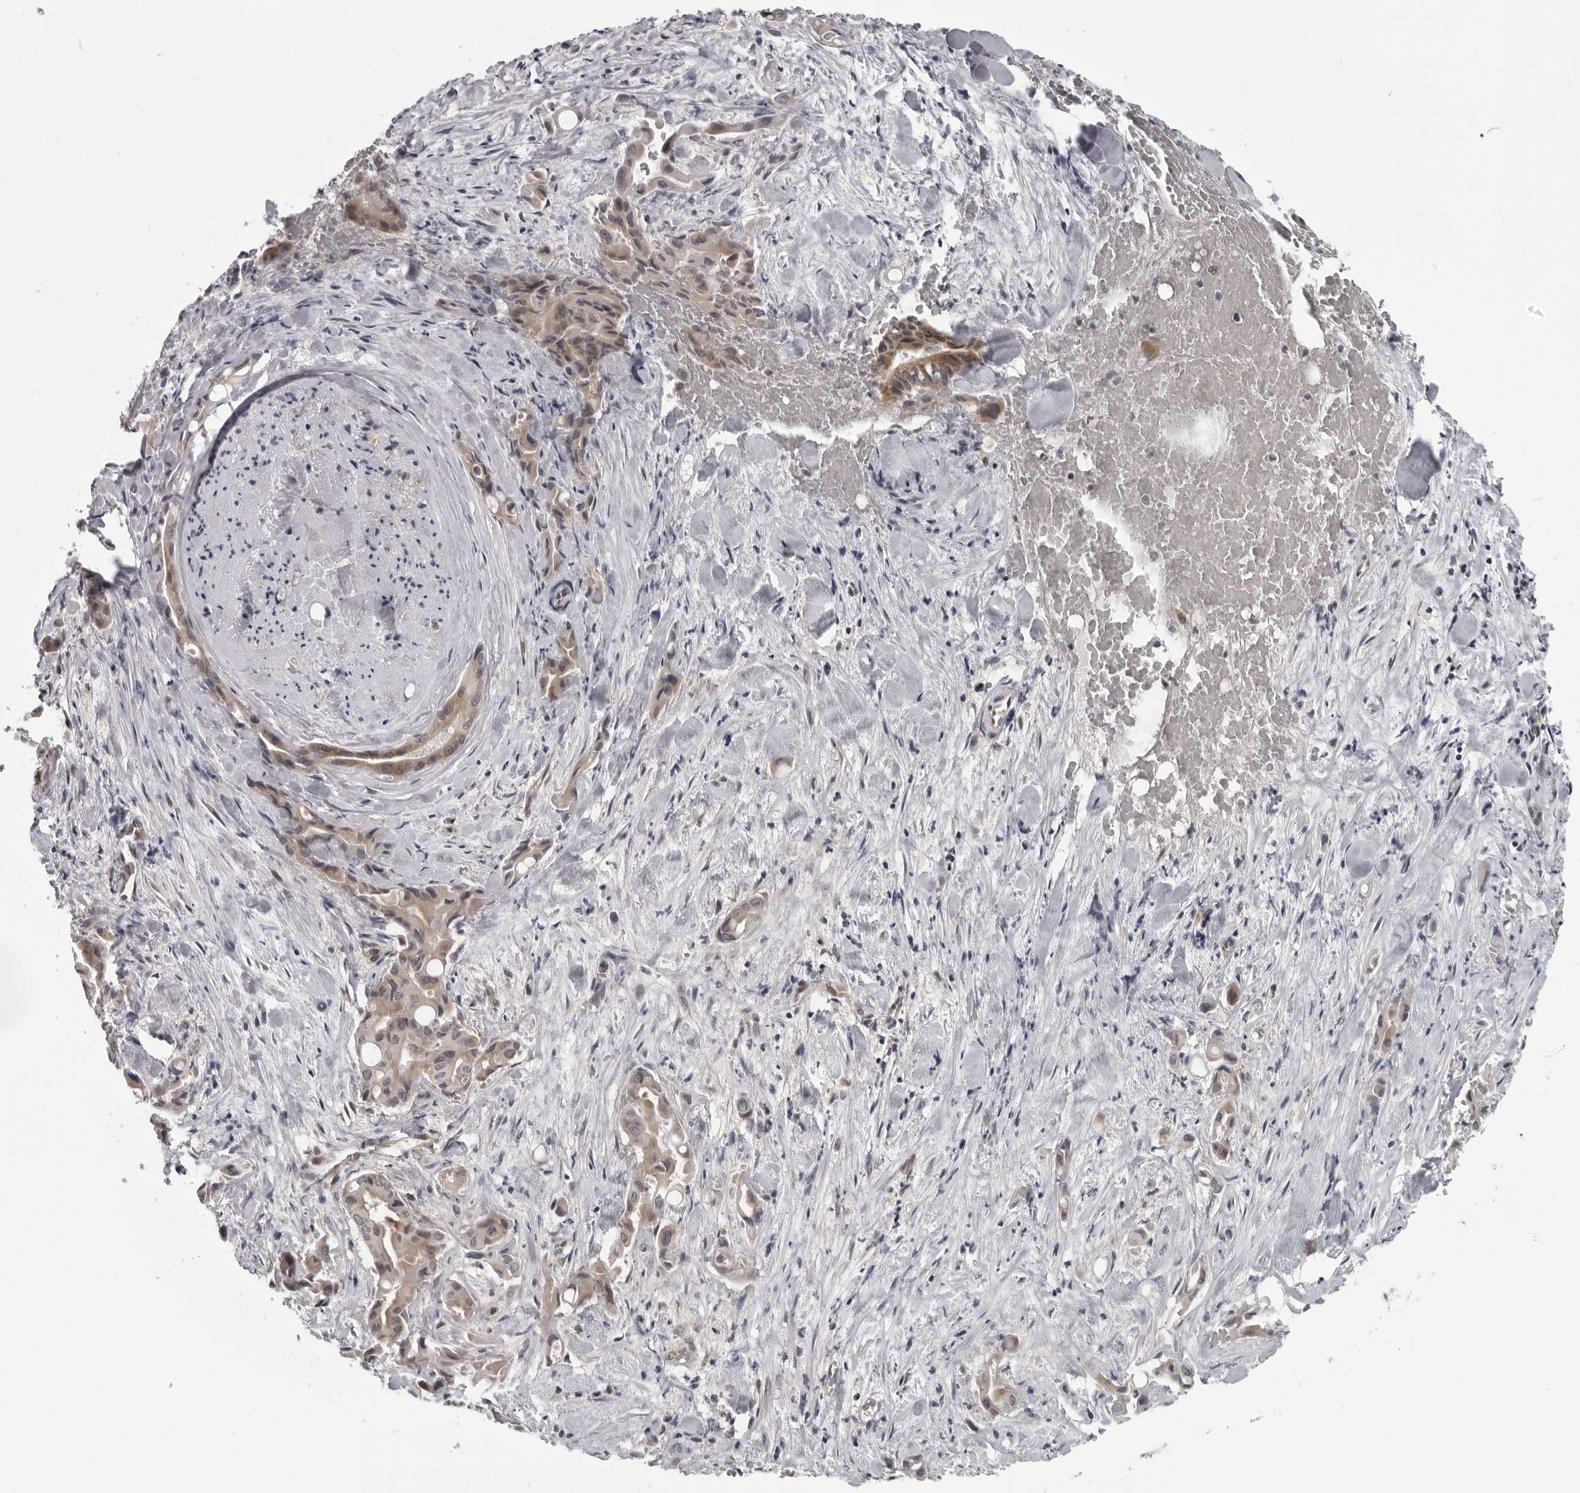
{"staining": {"intensity": "weak", "quantity": ">75%", "location": "cytoplasmic/membranous"}, "tissue": "liver cancer", "cell_type": "Tumor cells", "image_type": "cancer", "snomed": [{"axis": "morphology", "description": "Cholangiocarcinoma"}, {"axis": "topography", "description": "Liver"}], "caption": "Immunohistochemical staining of human liver cancer reveals low levels of weak cytoplasmic/membranous staining in approximately >75% of tumor cells.", "gene": "MAPK12", "patient": {"sex": "female", "age": 68}}